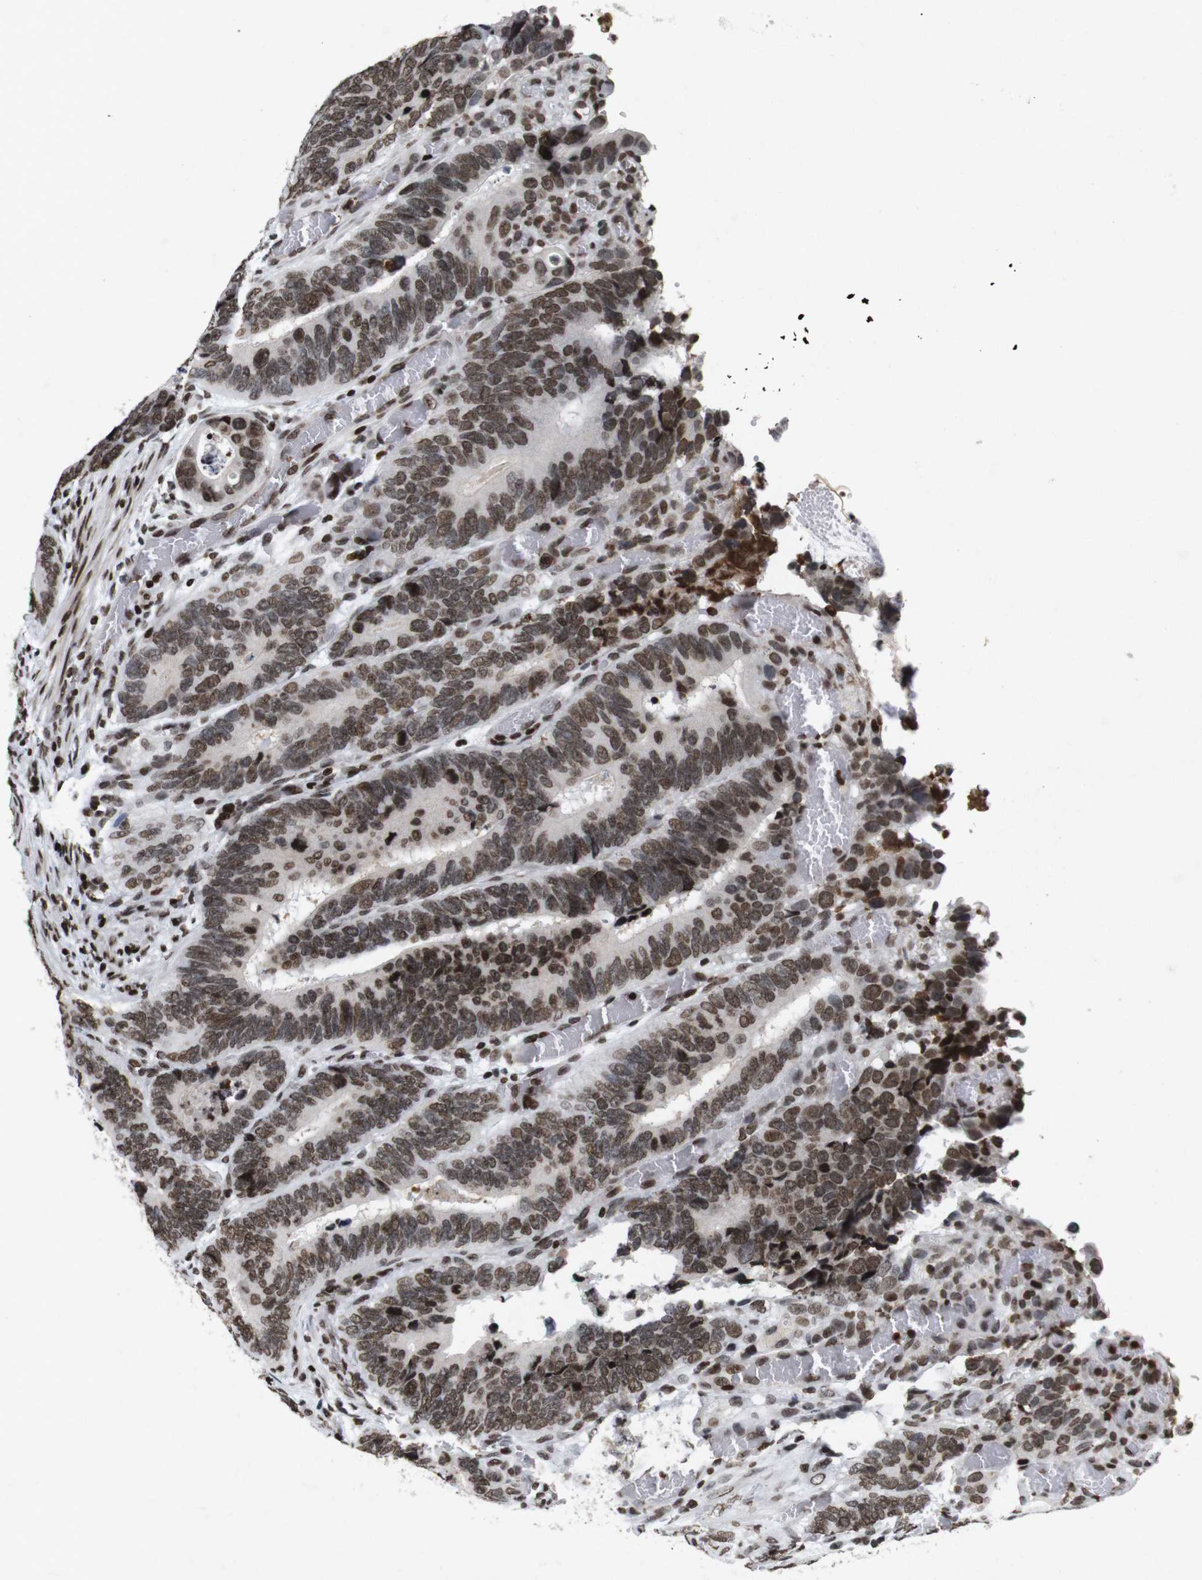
{"staining": {"intensity": "moderate", "quantity": ">75%", "location": "nuclear"}, "tissue": "colorectal cancer", "cell_type": "Tumor cells", "image_type": "cancer", "snomed": [{"axis": "morphology", "description": "Adenocarcinoma, NOS"}, {"axis": "topography", "description": "Colon"}], "caption": "Colorectal cancer (adenocarcinoma) stained for a protein (brown) demonstrates moderate nuclear positive positivity in about >75% of tumor cells.", "gene": "MAGEH1", "patient": {"sex": "male", "age": 72}}